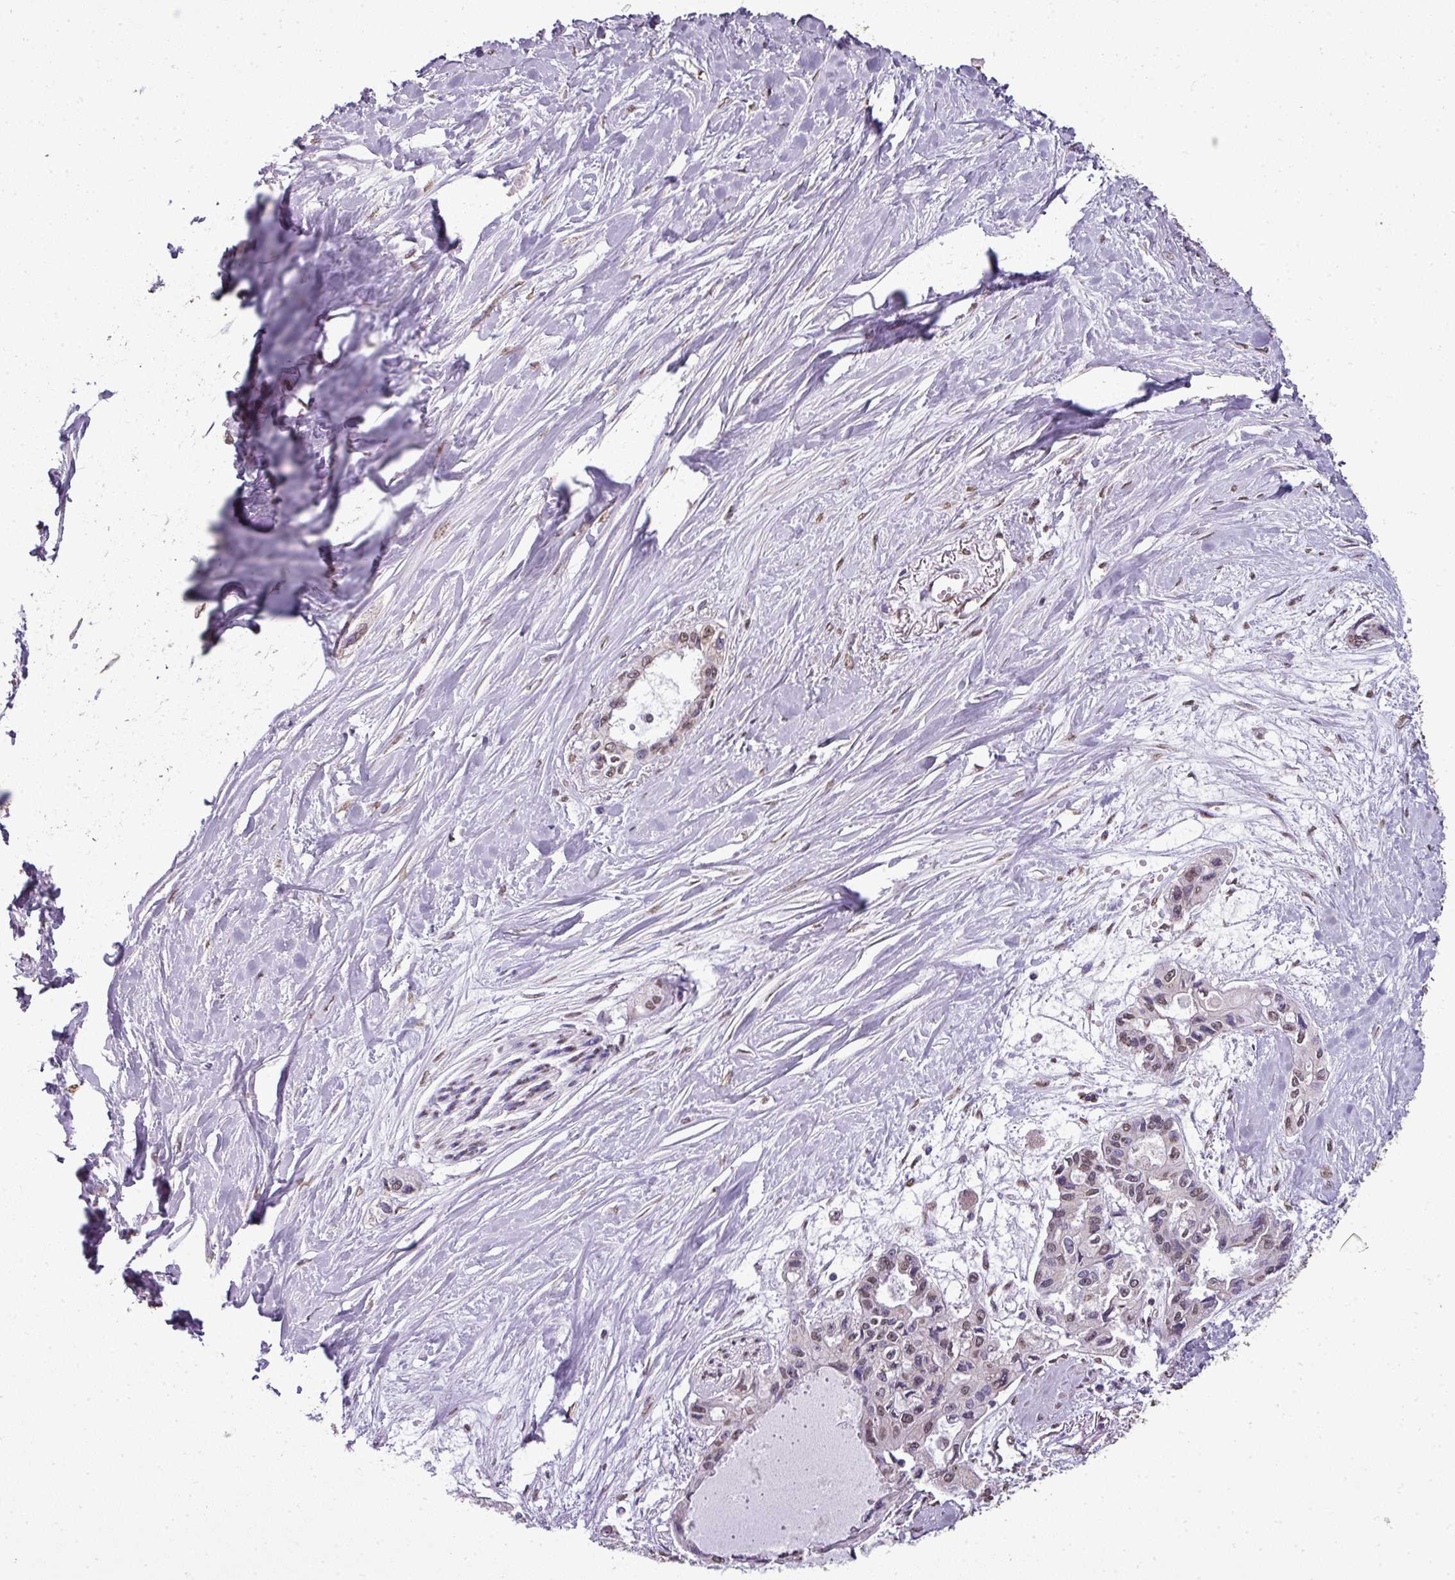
{"staining": {"intensity": "moderate", "quantity": "25%-75%", "location": "nuclear"}, "tissue": "pancreatic cancer", "cell_type": "Tumor cells", "image_type": "cancer", "snomed": [{"axis": "morphology", "description": "Adenocarcinoma, NOS"}, {"axis": "topography", "description": "Pancreas"}], "caption": "Pancreatic adenocarcinoma stained with a protein marker reveals moderate staining in tumor cells.", "gene": "JPH2", "patient": {"sex": "female", "age": 50}}